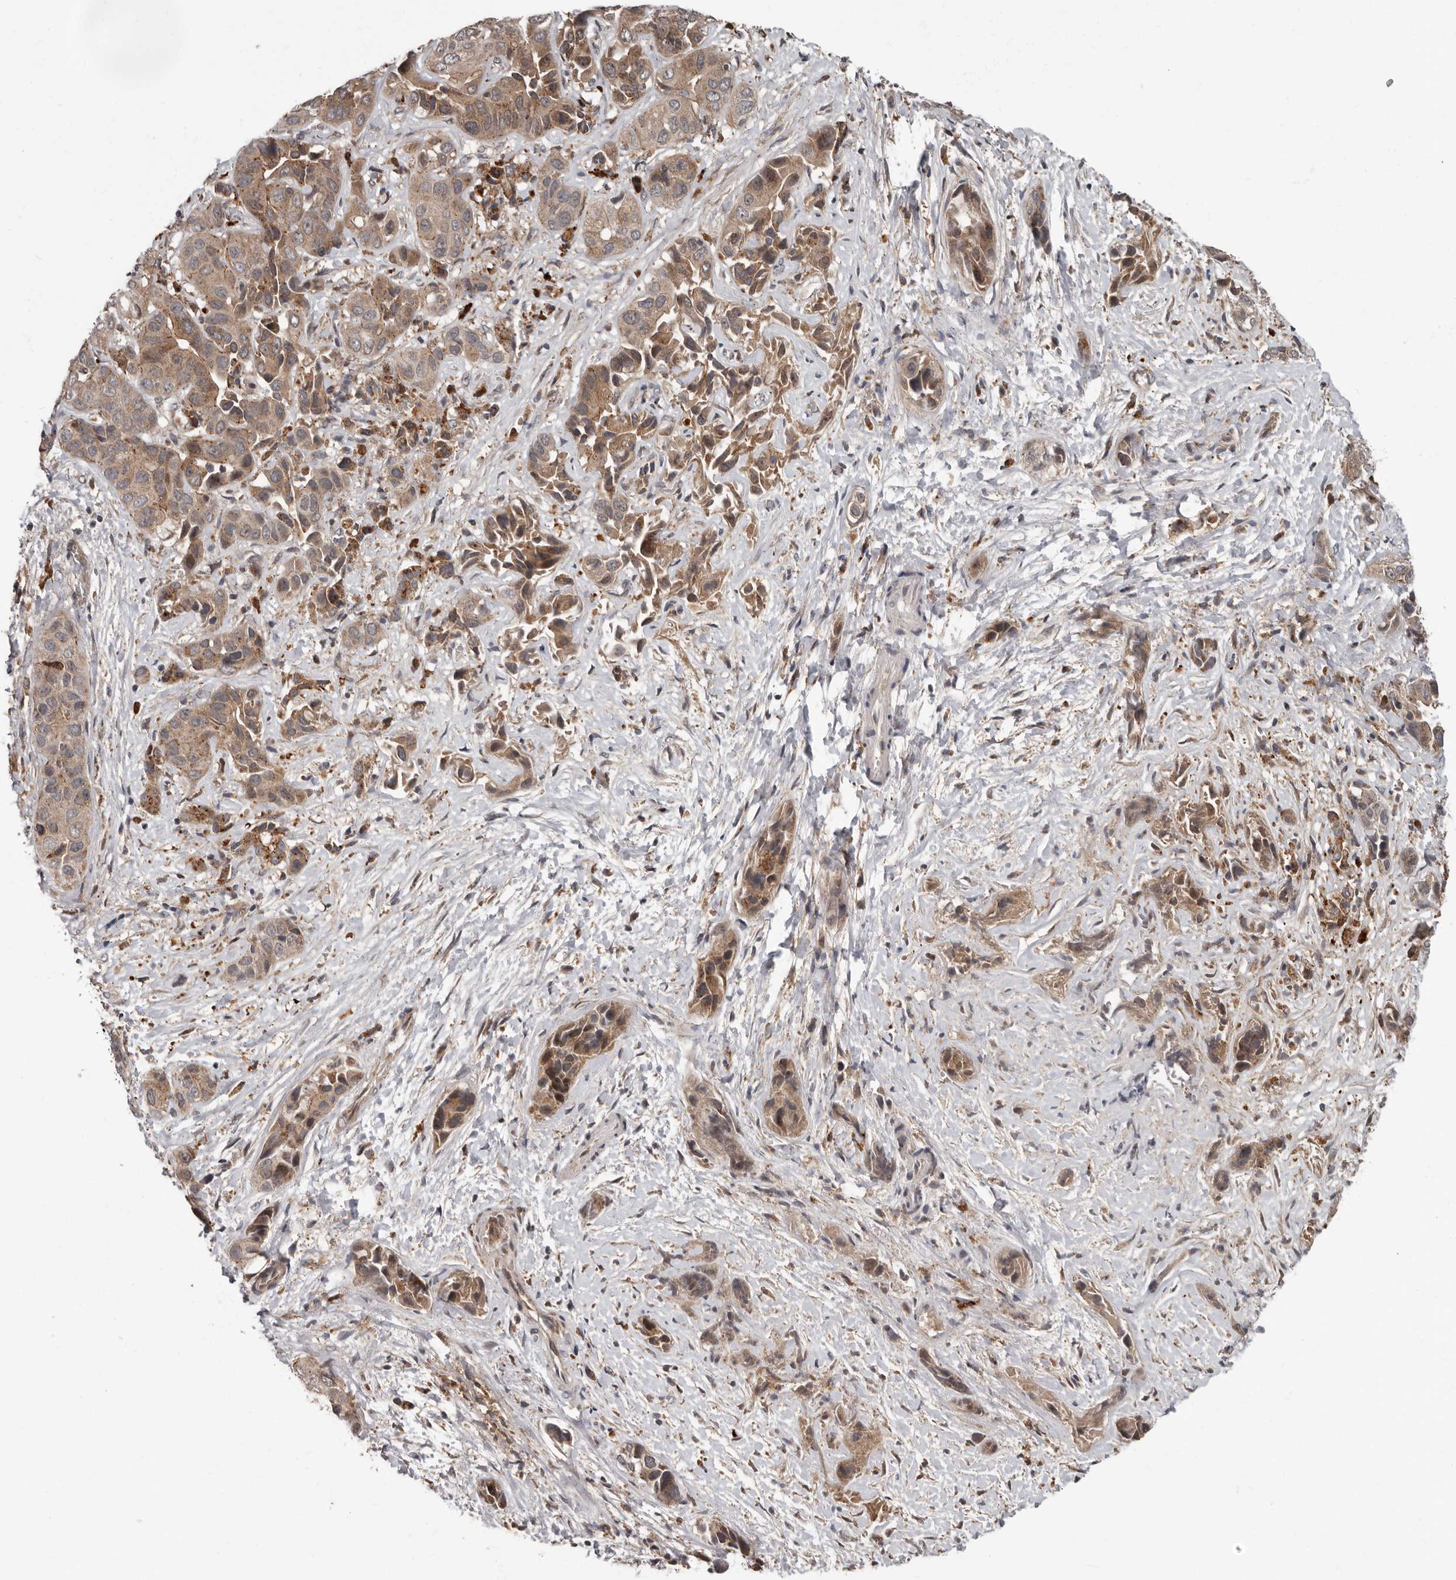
{"staining": {"intensity": "moderate", "quantity": ">75%", "location": "cytoplasmic/membranous"}, "tissue": "liver cancer", "cell_type": "Tumor cells", "image_type": "cancer", "snomed": [{"axis": "morphology", "description": "Cholangiocarcinoma"}, {"axis": "topography", "description": "Liver"}], "caption": "Liver cancer stained with a brown dye displays moderate cytoplasmic/membranous positive staining in about >75% of tumor cells.", "gene": "FGFR4", "patient": {"sex": "female", "age": 52}}